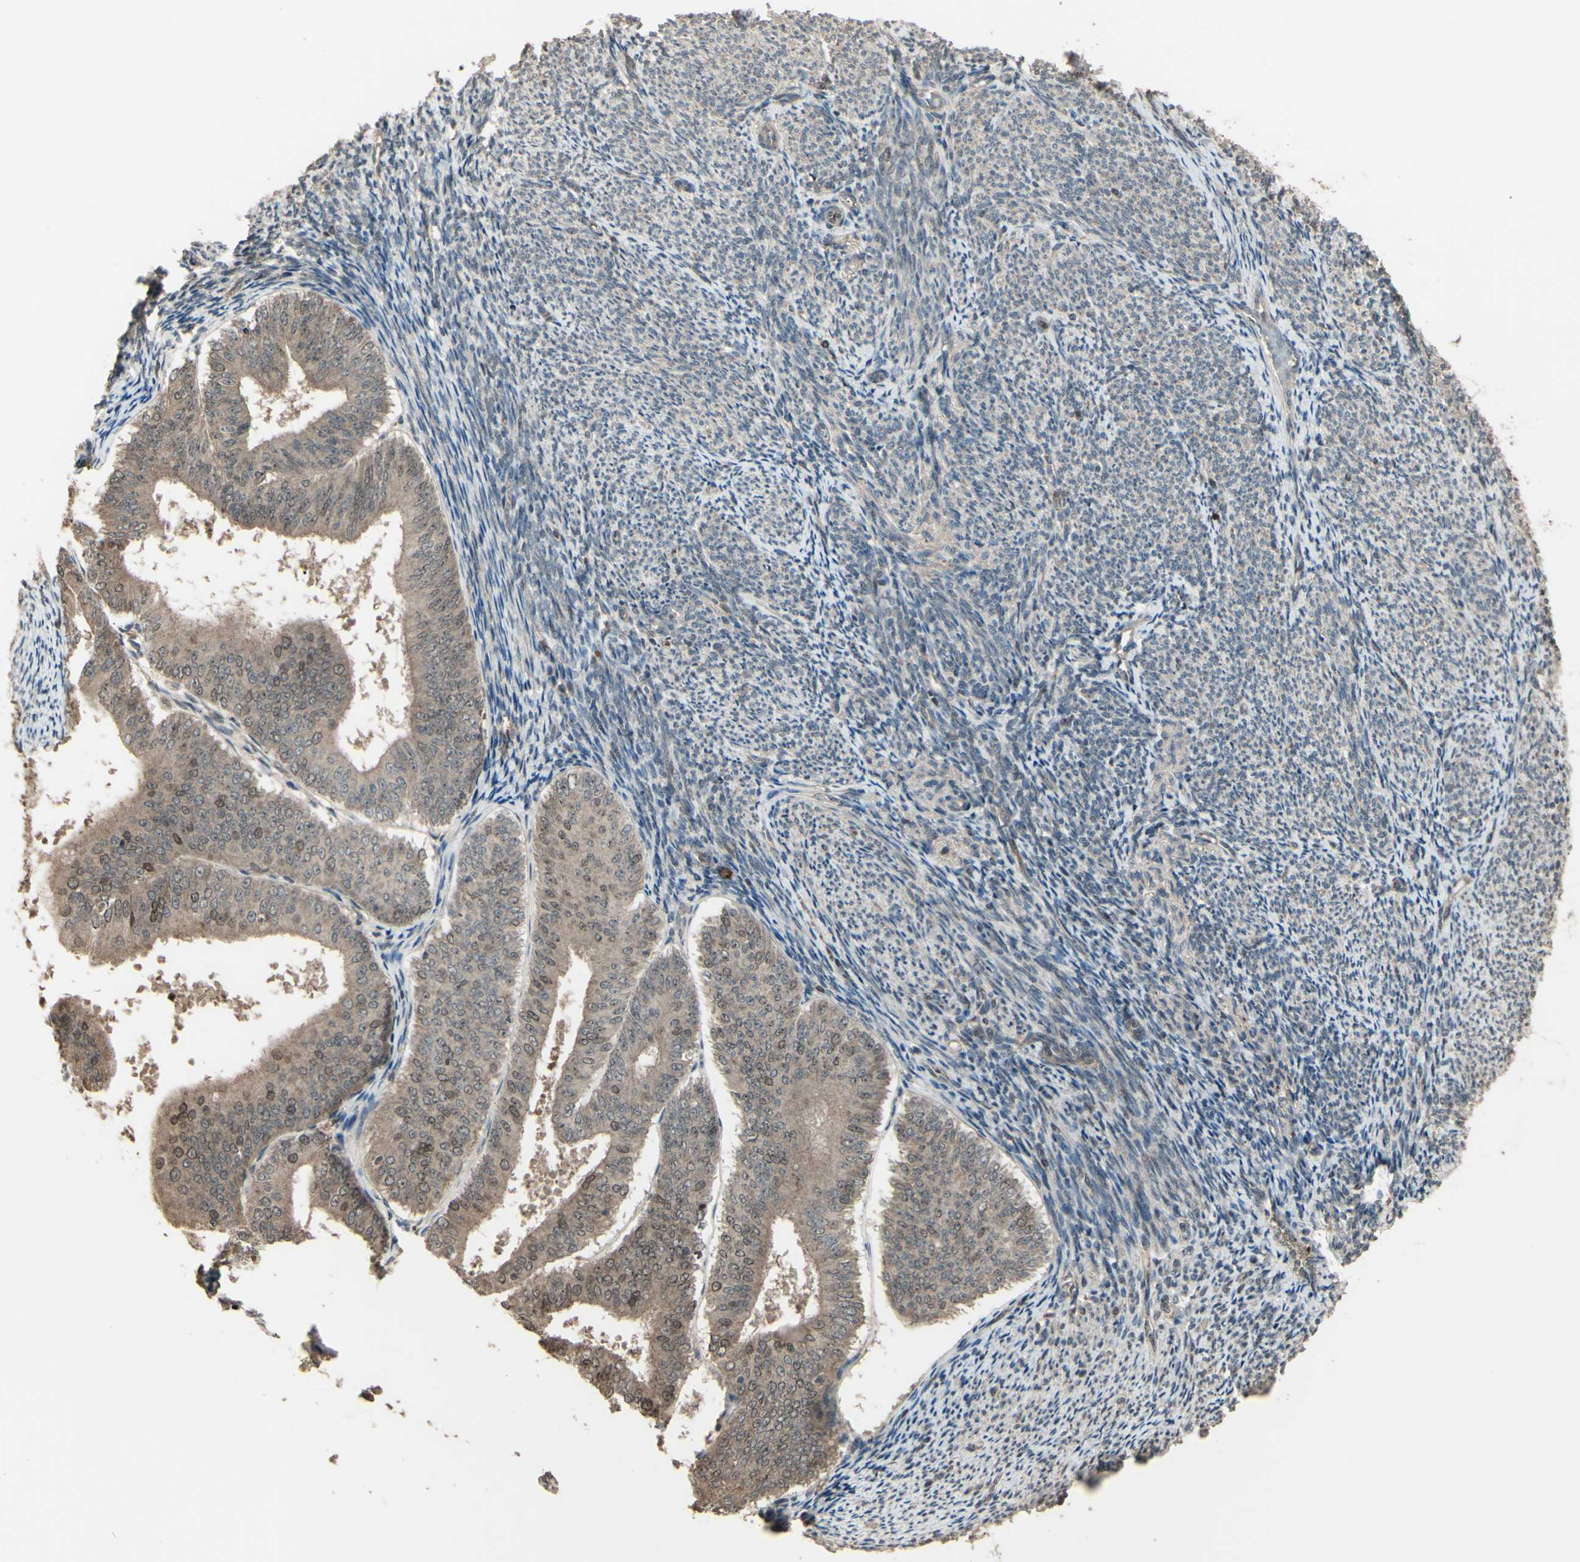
{"staining": {"intensity": "moderate", "quantity": ">75%", "location": "cytoplasmic/membranous,nuclear"}, "tissue": "endometrial cancer", "cell_type": "Tumor cells", "image_type": "cancer", "snomed": [{"axis": "morphology", "description": "Adenocarcinoma, NOS"}, {"axis": "topography", "description": "Endometrium"}], "caption": "There is medium levels of moderate cytoplasmic/membranous and nuclear positivity in tumor cells of endometrial adenocarcinoma, as demonstrated by immunohistochemical staining (brown color).", "gene": "GNAS", "patient": {"sex": "female", "age": 63}}